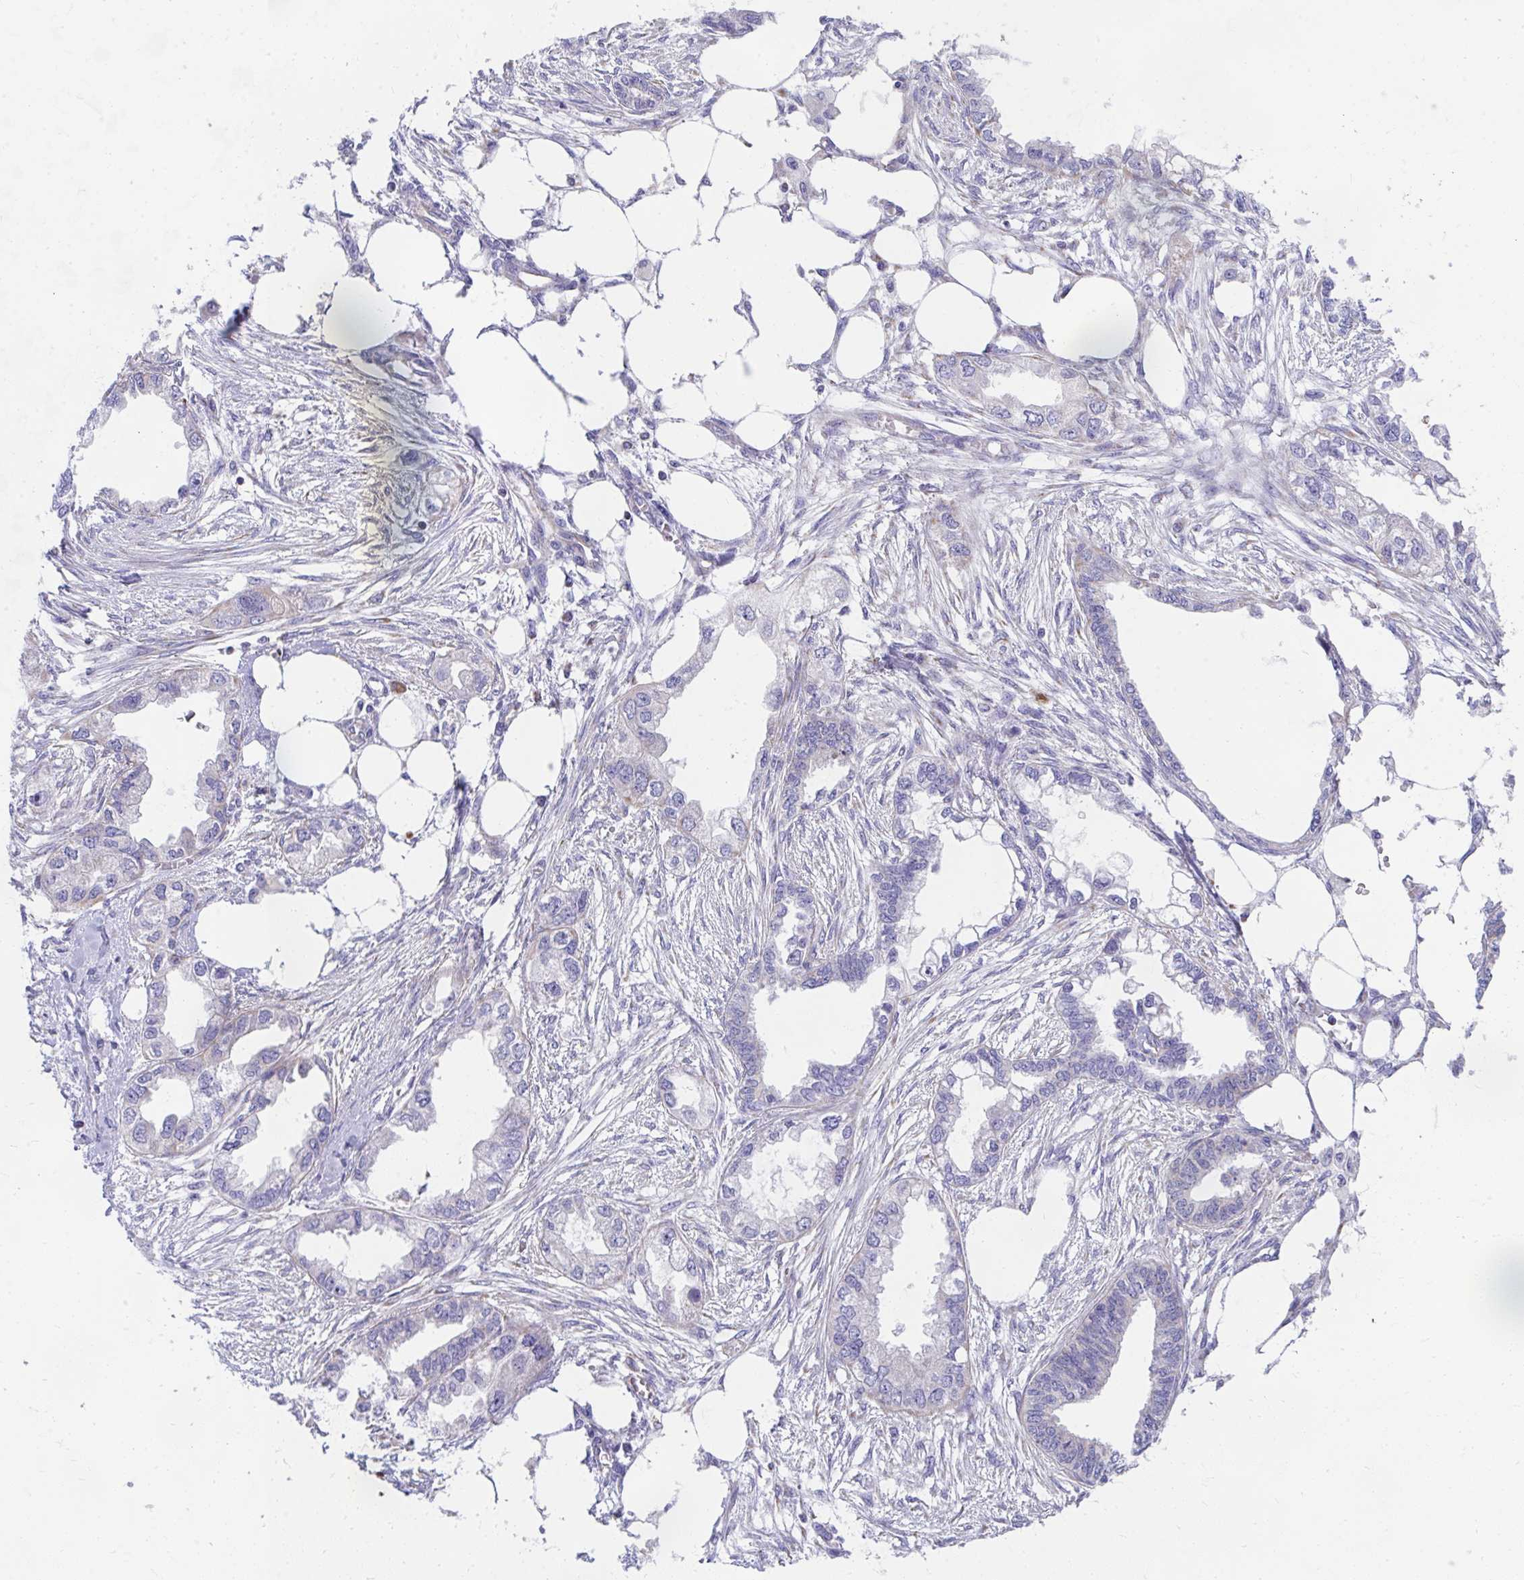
{"staining": {"intensity": "negative", "quantity": "none", "location": "none"}, "tissue": "endometrial cancer", "cell_type": "Tumor cells", "image_type": "cancer", "snomed": [{"axis": "morphology", "description": "Adenocarcinoma, NOS"}, {"axis": "morphology", "description": "Adenocarcinoma, metastatic, NOS"}, {"axis": "topography", "description": "Adipose tissue"}, {"axis": "topography", "description": "Endometrium"}], "caption": "Micrograph shows no protein staining in tumor cells of endometrial cancer (adenocarcinoma) tissue.", "gene": "IL37", "patient": {"sex": "female", "age": 67}}